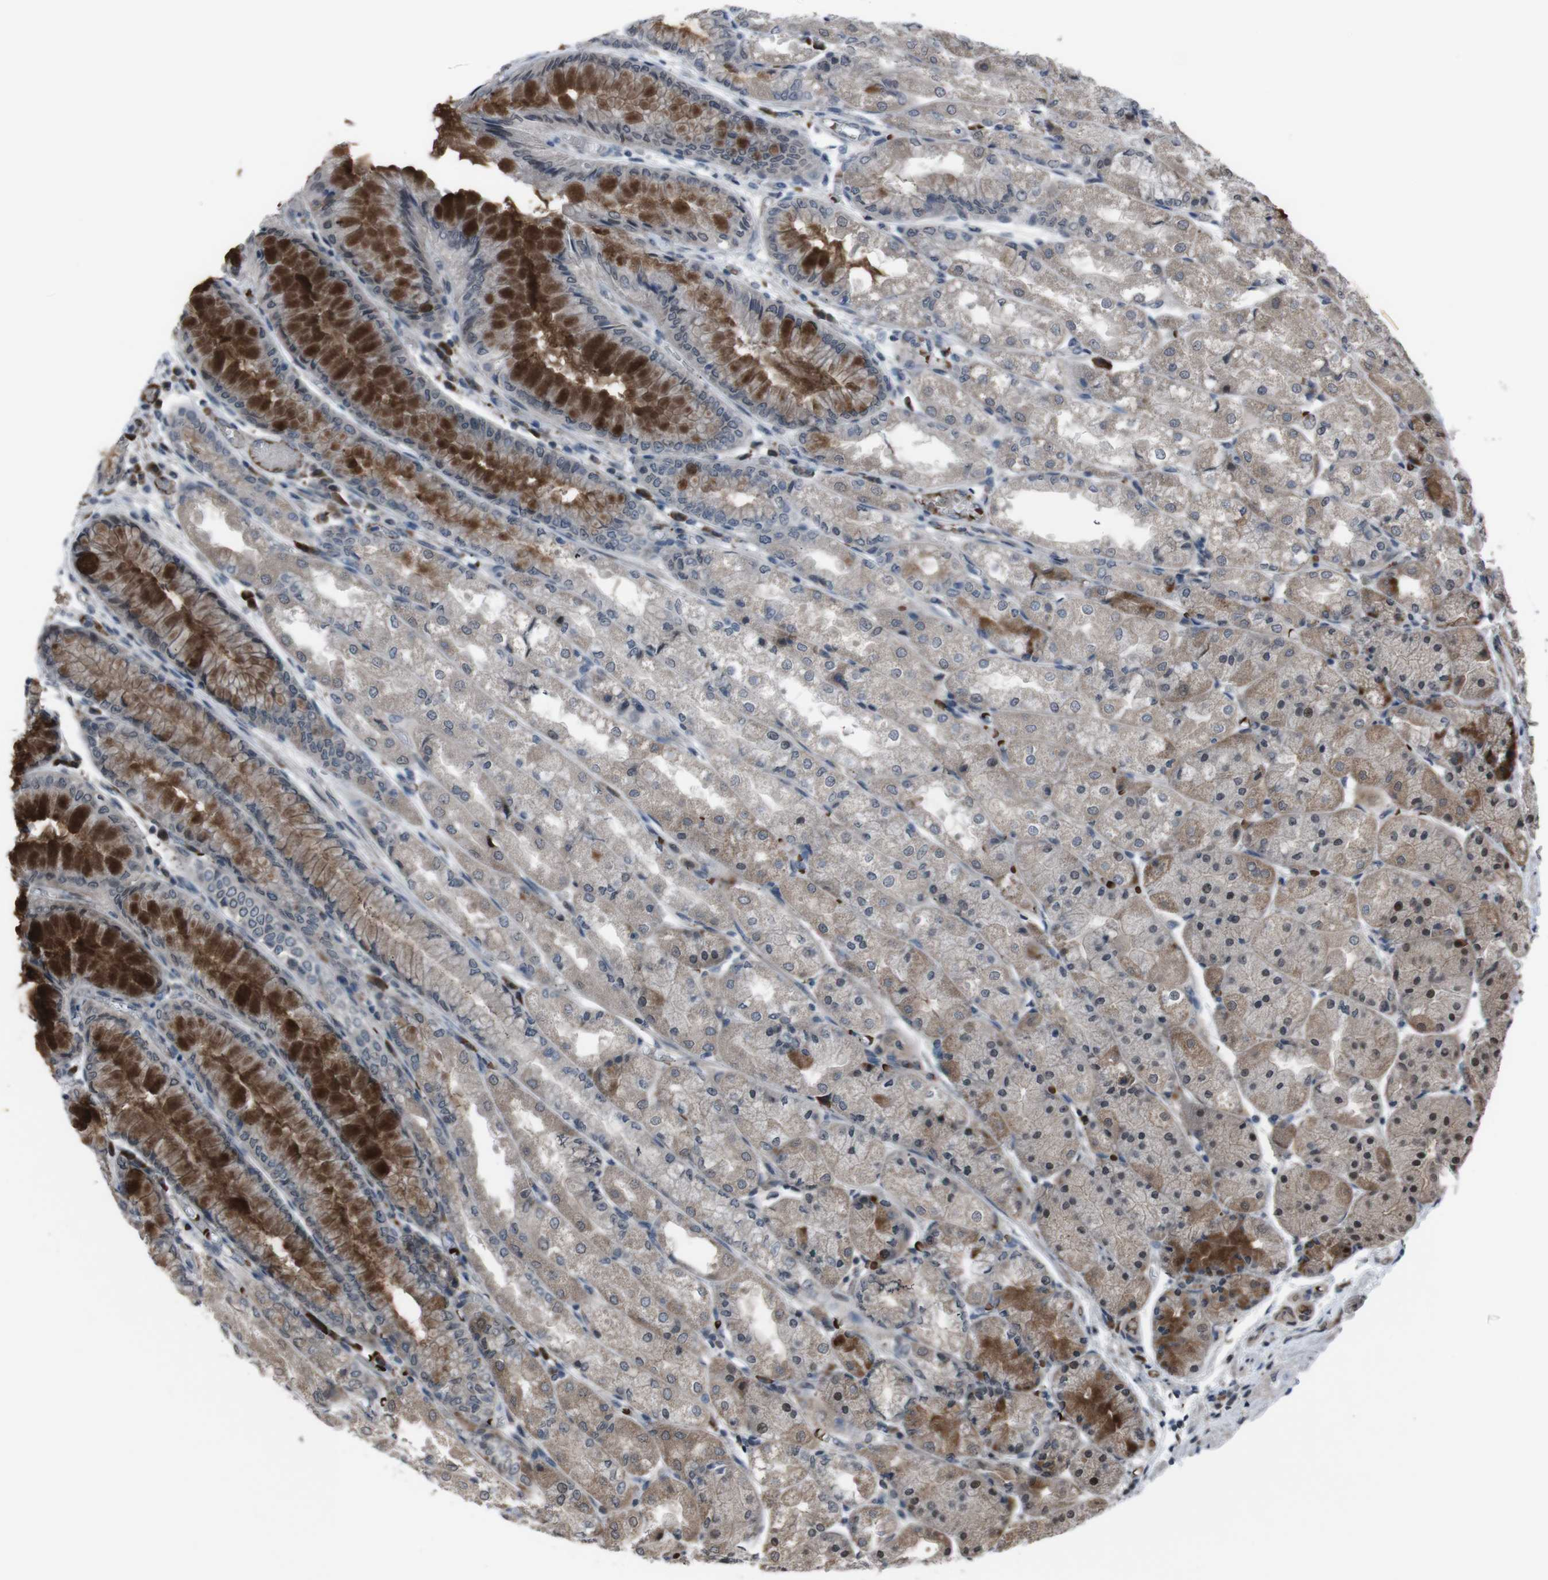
{"staining": {"intensity": "moderate", "quantity": "25%-75%", "location": "cytoplasmic/membranous,nuclear"}, "tissue": "stomach", "cell_type": "Glandular cells", "image_type": "normal", "snomed": [{"axis": "morphology", "description": "Normal tissue, NOS"}, {"axis": "topography", "description": "Stomach, upper"}], "caption": "DAB immunohistochemical staining of unremarkable human stomach shows moderate cytoplasmic/membranous,nuclear protein staining in about 25%-75% of glandular cells.", "gene": "SS18L1", "patient": {"sex": "male", "age": 72}}